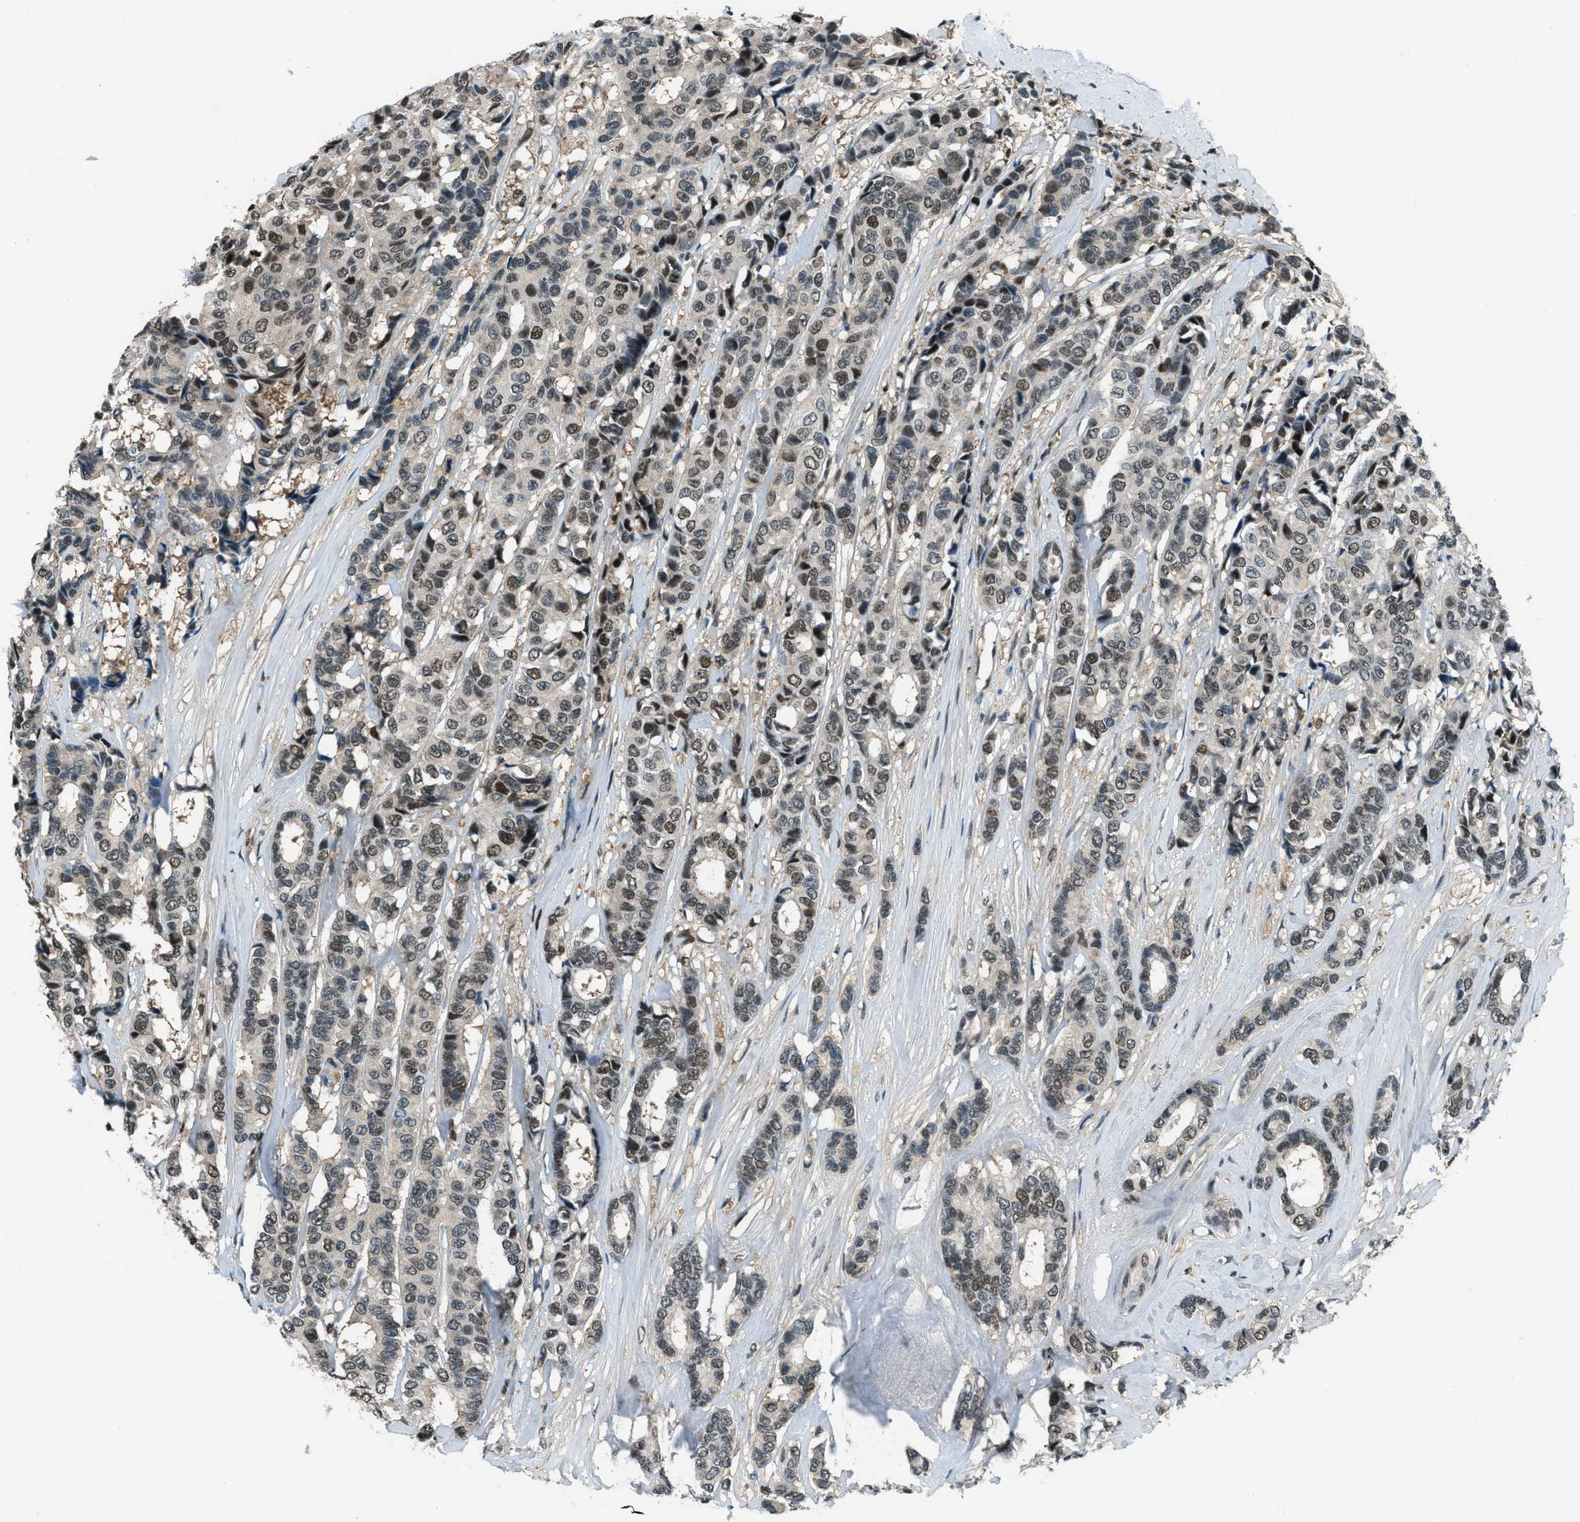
{"staining": {"intensity": "moderate", "quantity": ">75%", "location": "nuclear"}, "tissue": "breast cancer", "cell_type": "Tumor cells", "image_type": "cancer", "snomed": [{"axis": "morphology", "description": "Duct carcinoma"}, {"axis": "topography", "description": "Breast"}], "caption": "A micrograph of breast infiltrating ductal carcinoma stained for a protein reveals moderate nuclear brown staining in tumor cells.", "gene": "OGFR", "patient": {"sex": "female", "age": 87}}